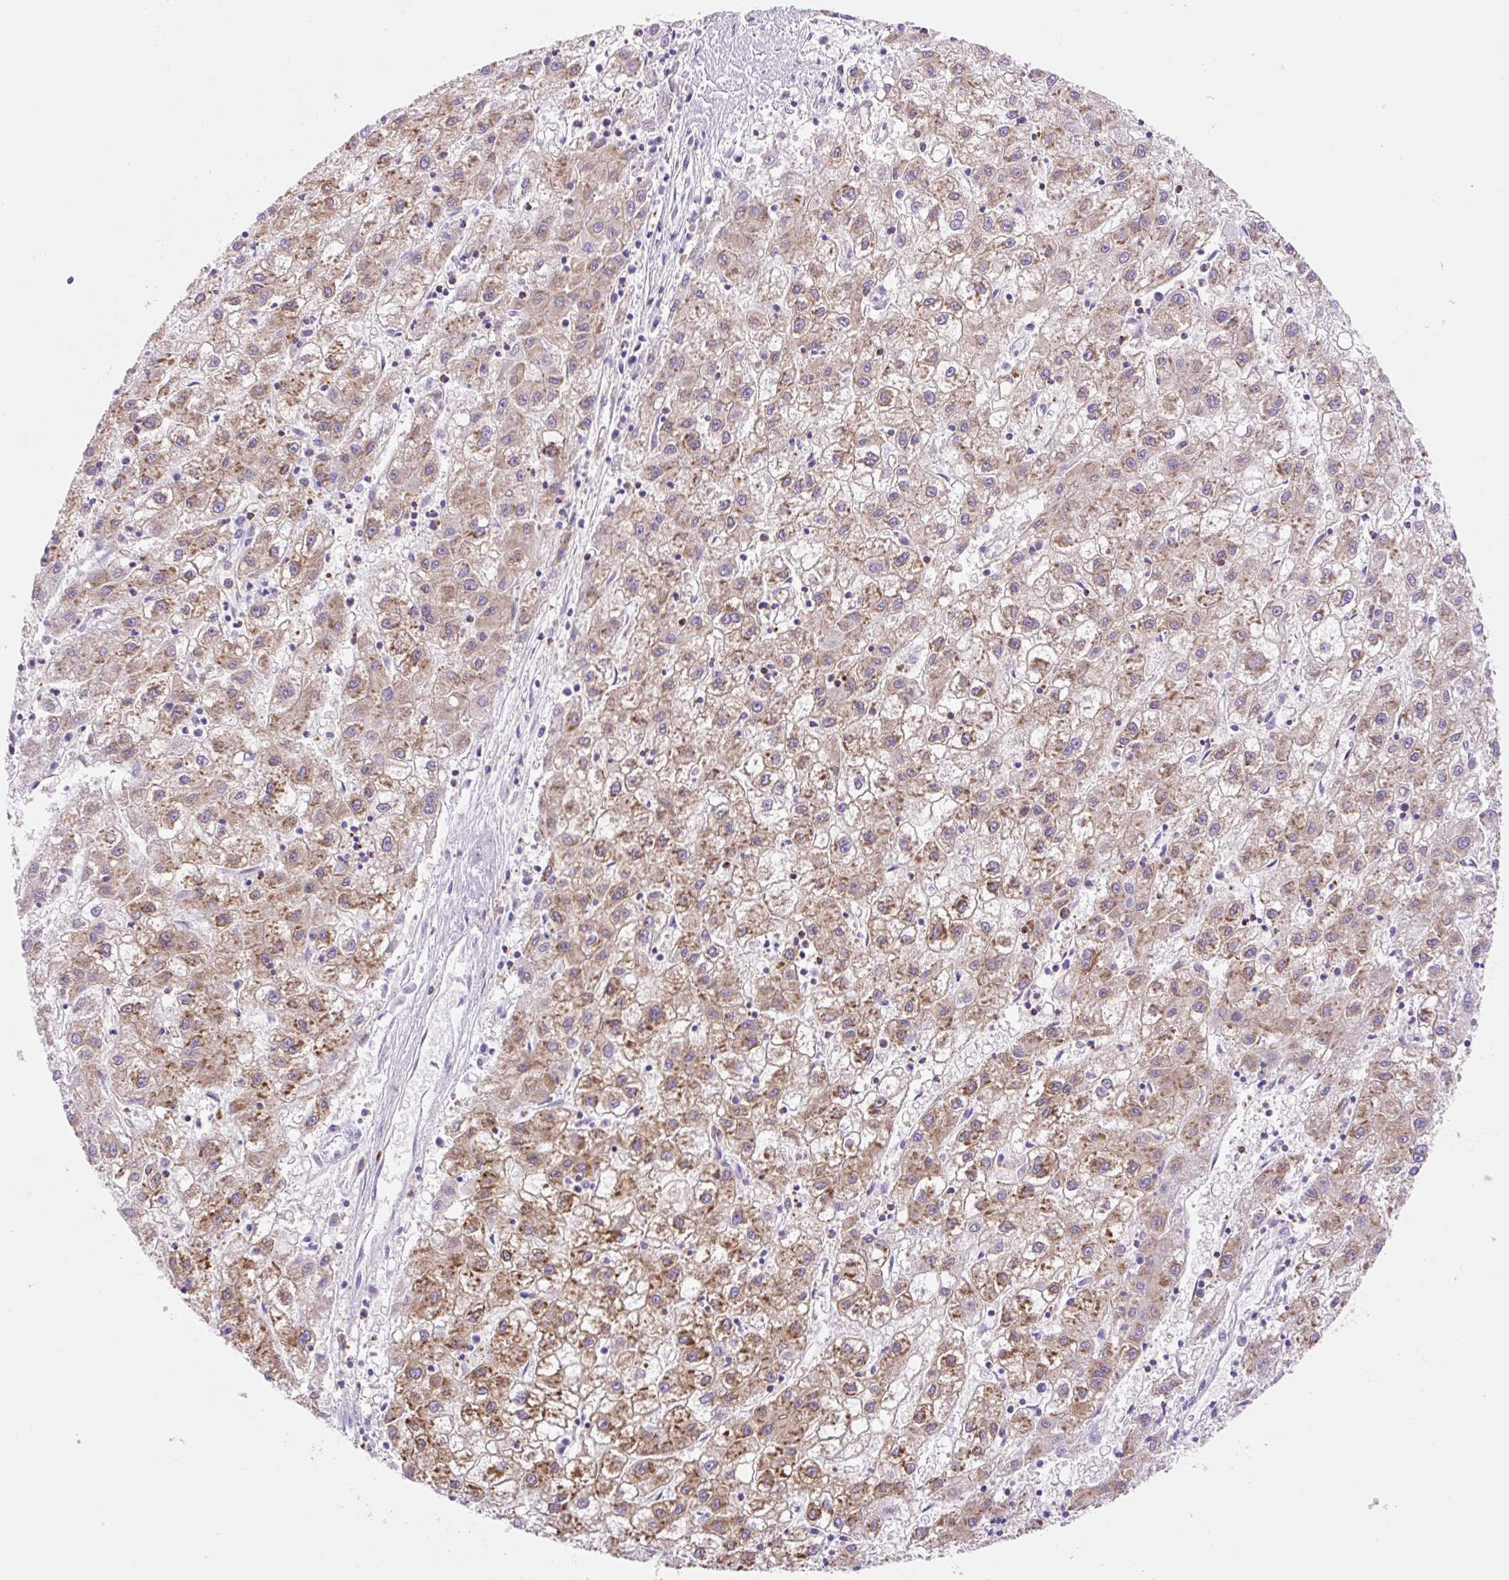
{"staining": {"intensity": "weak", "quantity": ">75%", "location": "cytoplasmic/membranous"}, "tissue": "liver cancer", "cell_type": "Tumor cells", "image_type": "cancer", "snomed": [{"axis": "morphology", "description": "Carcinoma, Hepatocellular, NOS"}, {"axis": "topography", "description": "Liver"}], "caption": "This micrograph exhibits hepatocellular carcinoma (liver) stained with IHC to label a protein in brown. The cytoplasmic/membranous of tumor cells show weak positivity for the protein. Nuclei are counter-stained blue.", "gene": "DNM2", "patient": {"sex": "male", "age": 72}}